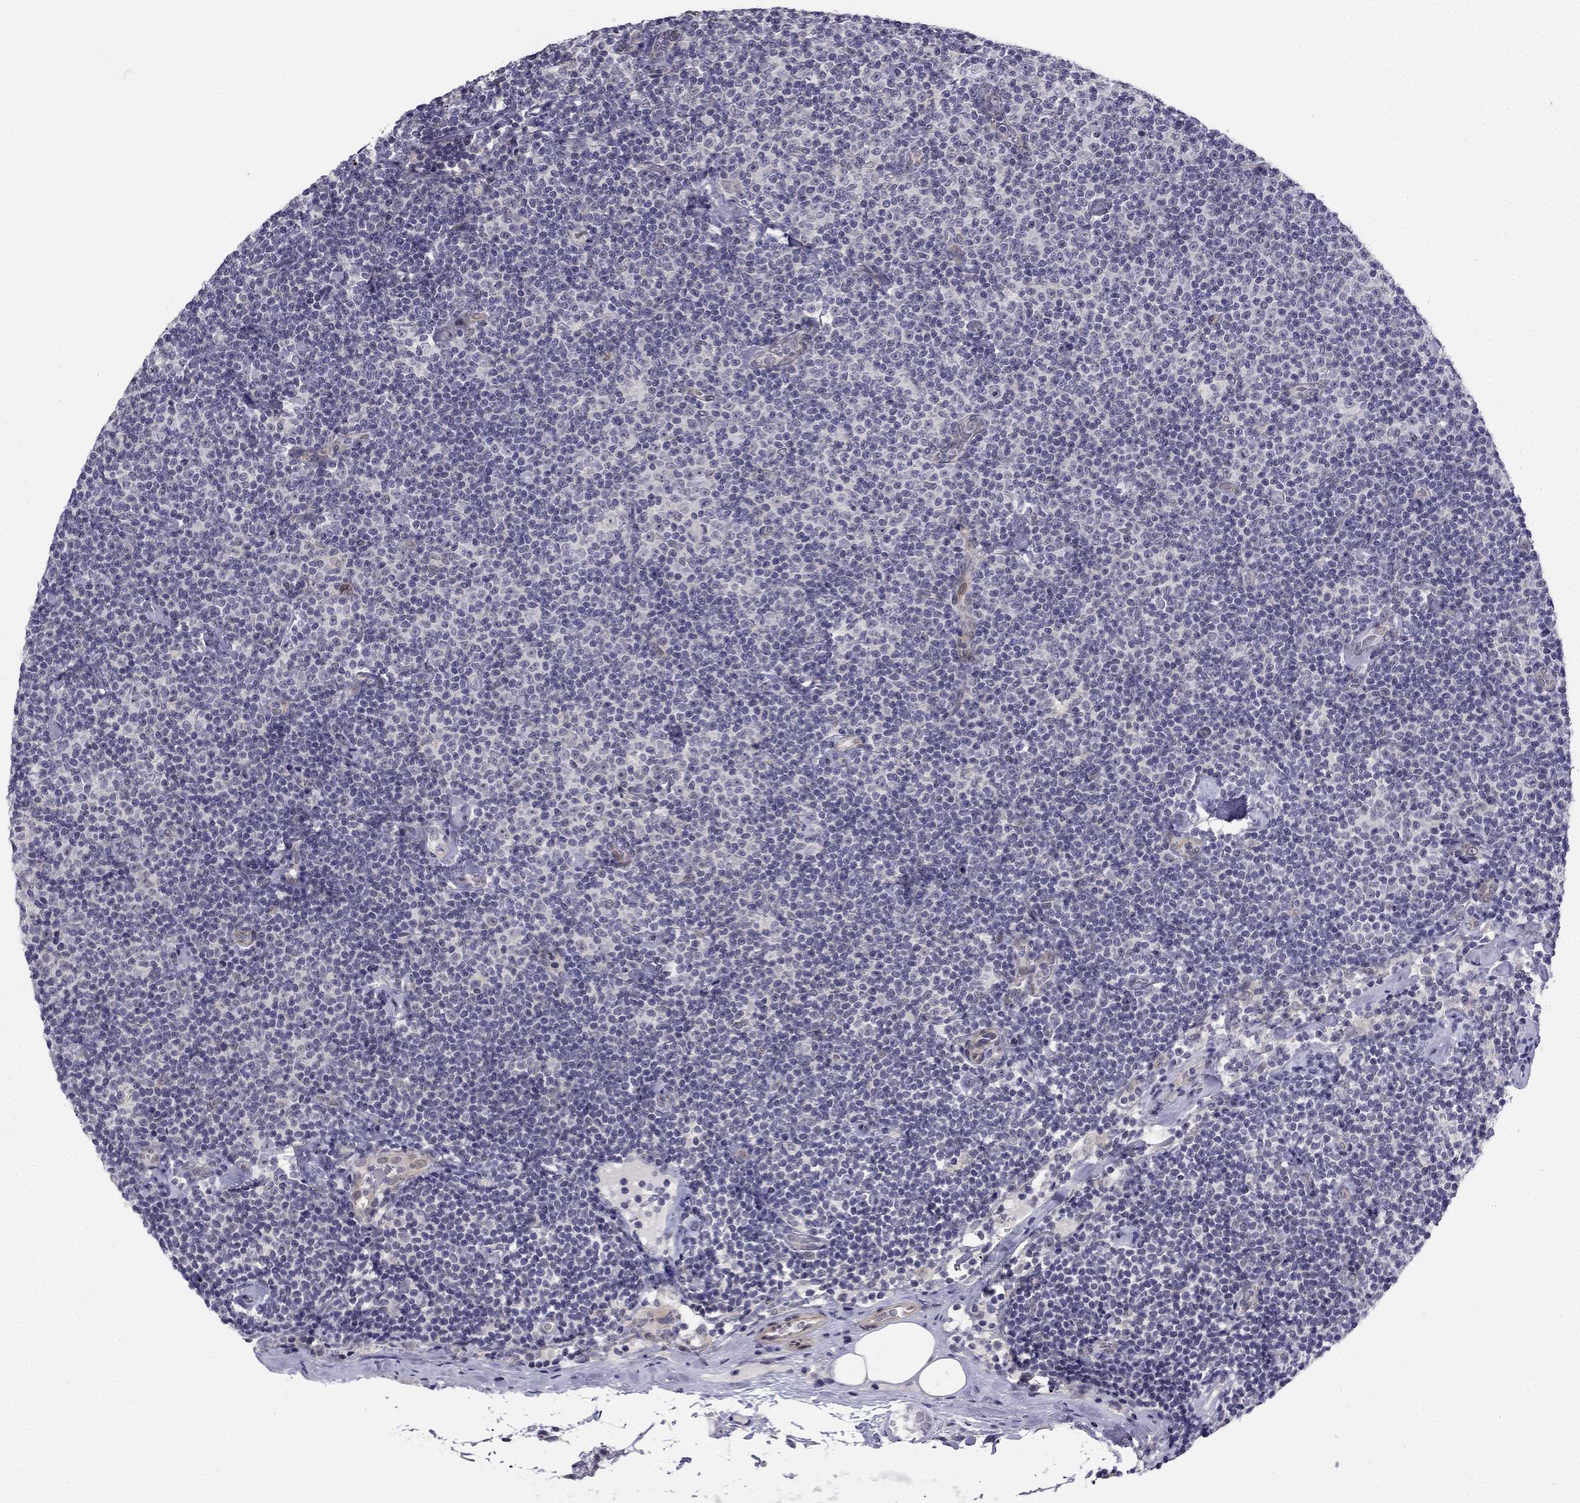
{"staining": {"intensity": "negative", "quantity": "none", "location": "none"}, "tissue": "lymphoma", "cell_type": "Tumor cells", "image_type": "cancer", "snomed": [{"axis": "morphology", "description": "Malignant lymphoma, non-Hodgkin's type, Low grade"}, {"axis": "topography", "description": "Lymph node"}], "caption": "IHC photomicrograph of neoplastic tissue: human malignant lymphoma, non-Hodgkin's type (low-grade) stained with DAB (3,3'-diaminobenzidine) exhibits no significant protein staining in tumor cells. (Brightfield microscopy of DAB (3,3'-diaminobenzidine) immunohistochemistry at high magnification).", "gene": "CHST8", "patient": {"sex": "male", "age": 81}}